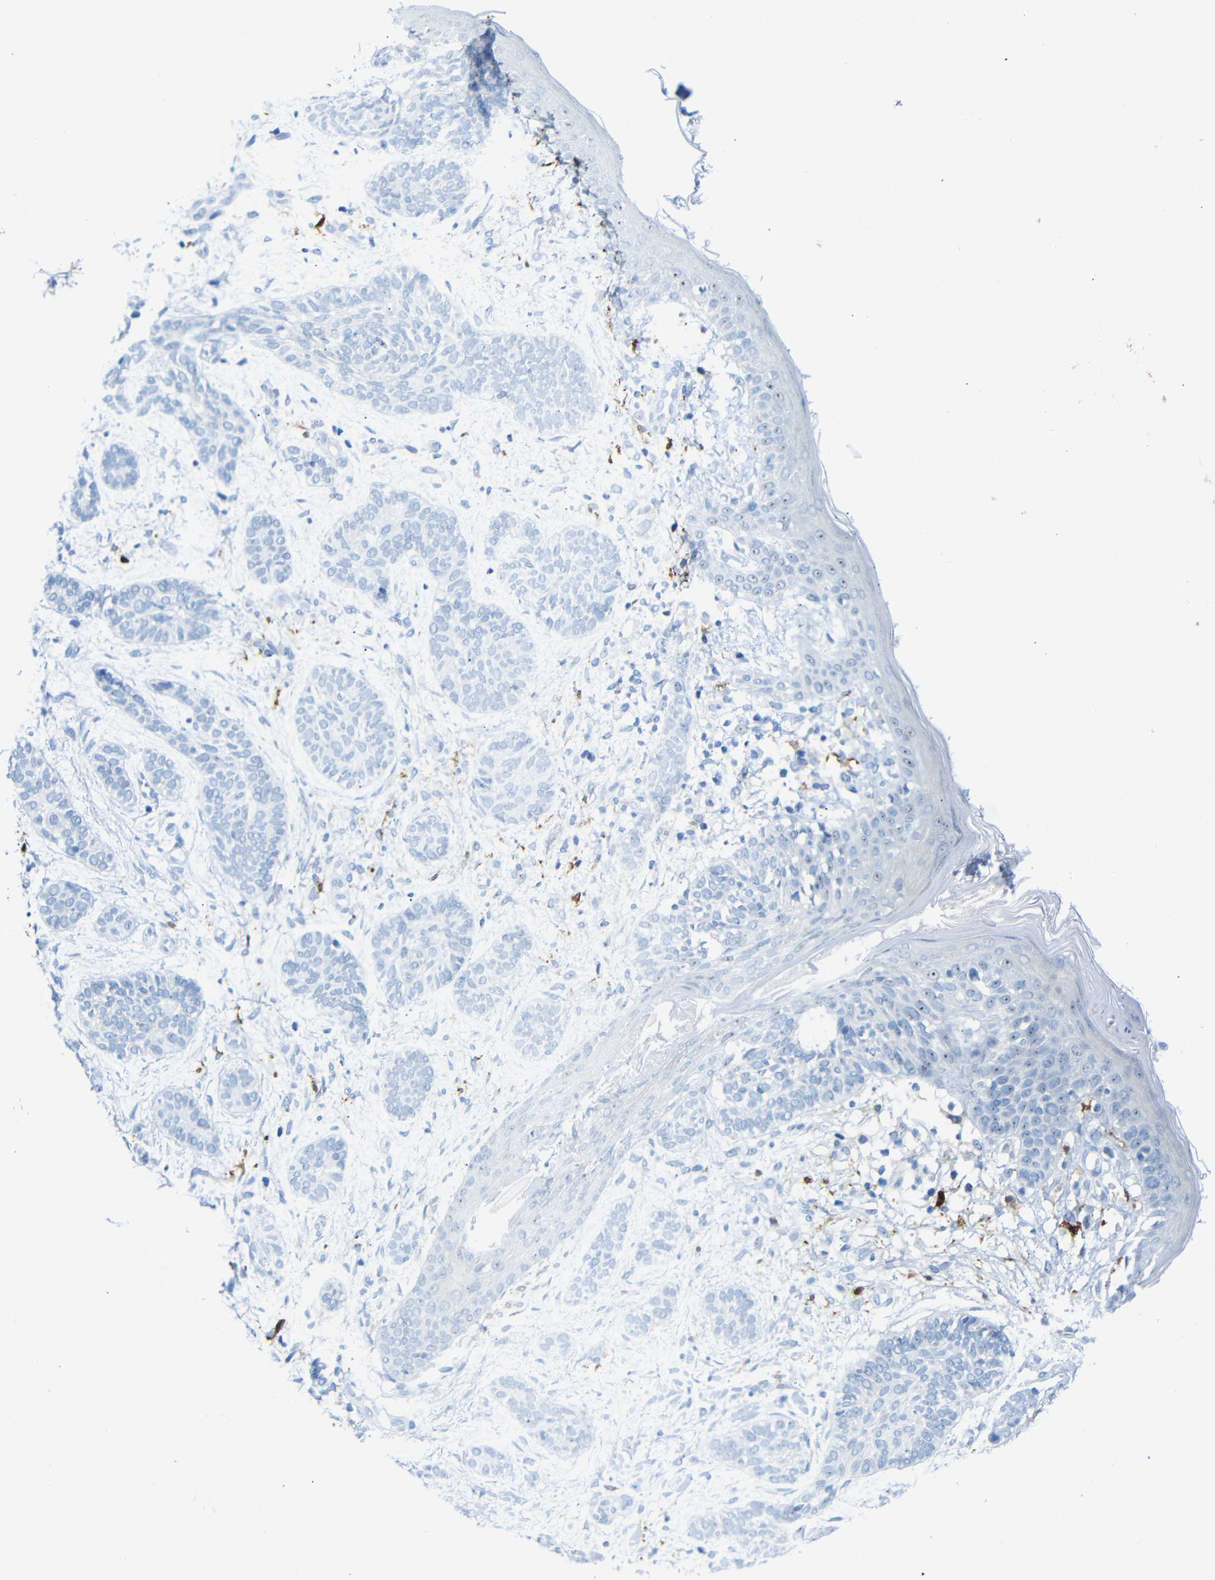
{"staining": {"intensity": "negative", "quantity": "none", "location": "none"}, "tissue": "skin cancer", "cell_type": "Tumor cells", "image_type": "cancer", "snomed": [{"axis": "morphology", "description": "Normal tissue, NOS"}, {"axis": "morphology", "description": "Basal cell carcinoma"}, {"axis": "topography", "description": "Skin"}], "caption": "Immunohistochemistry histopathology image of human skin cancer stained for a protein (brown), which displays no expression in tumor cells. The staining is performed using DAB (3,3'-diaminobenzidine) brown chromogen with nuclei counter-stained in using hematoxylin.", "gene": "C1orf210", "patient": {"sex": "male", "age": 63}}